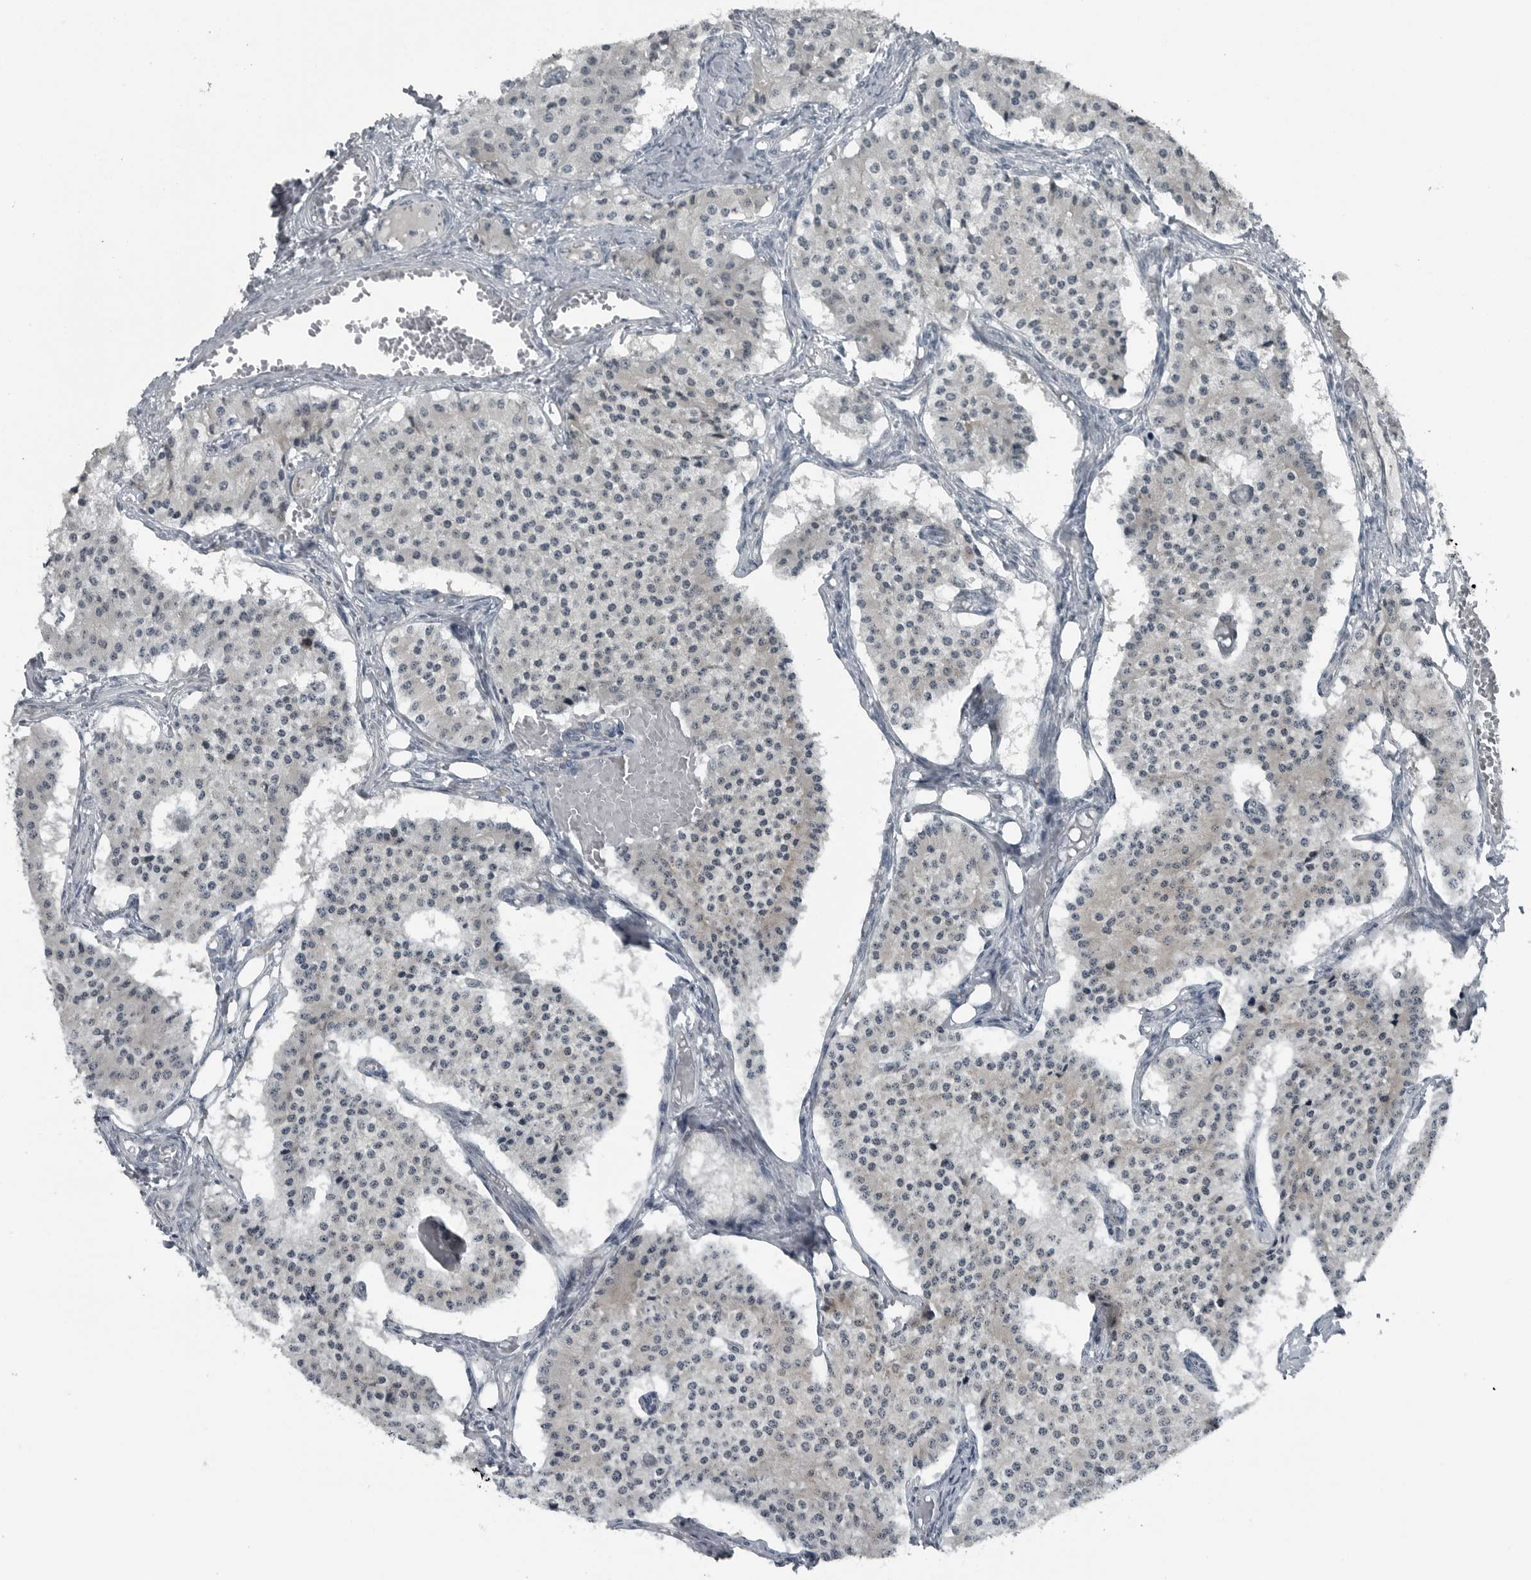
{"staining": {"intensity": "negative", "quantity": "none", "location": "none"}, "tissue": "carcinoid", "cell_type": "Tumor cells", "image_type": "cancer", "snomed": [{"axis": "morphology", "description": "Carcinoid, malignant, NOS"}, {"axis": "topography", "description": "Colon"}], "caption": "This is an immunohistochemistry (IHC) micrograph of malignant carcinoid. There is no positivity in tumor cells.", "gene": "DNAAF11", "patient": {"sex": "female", "age": 52}}